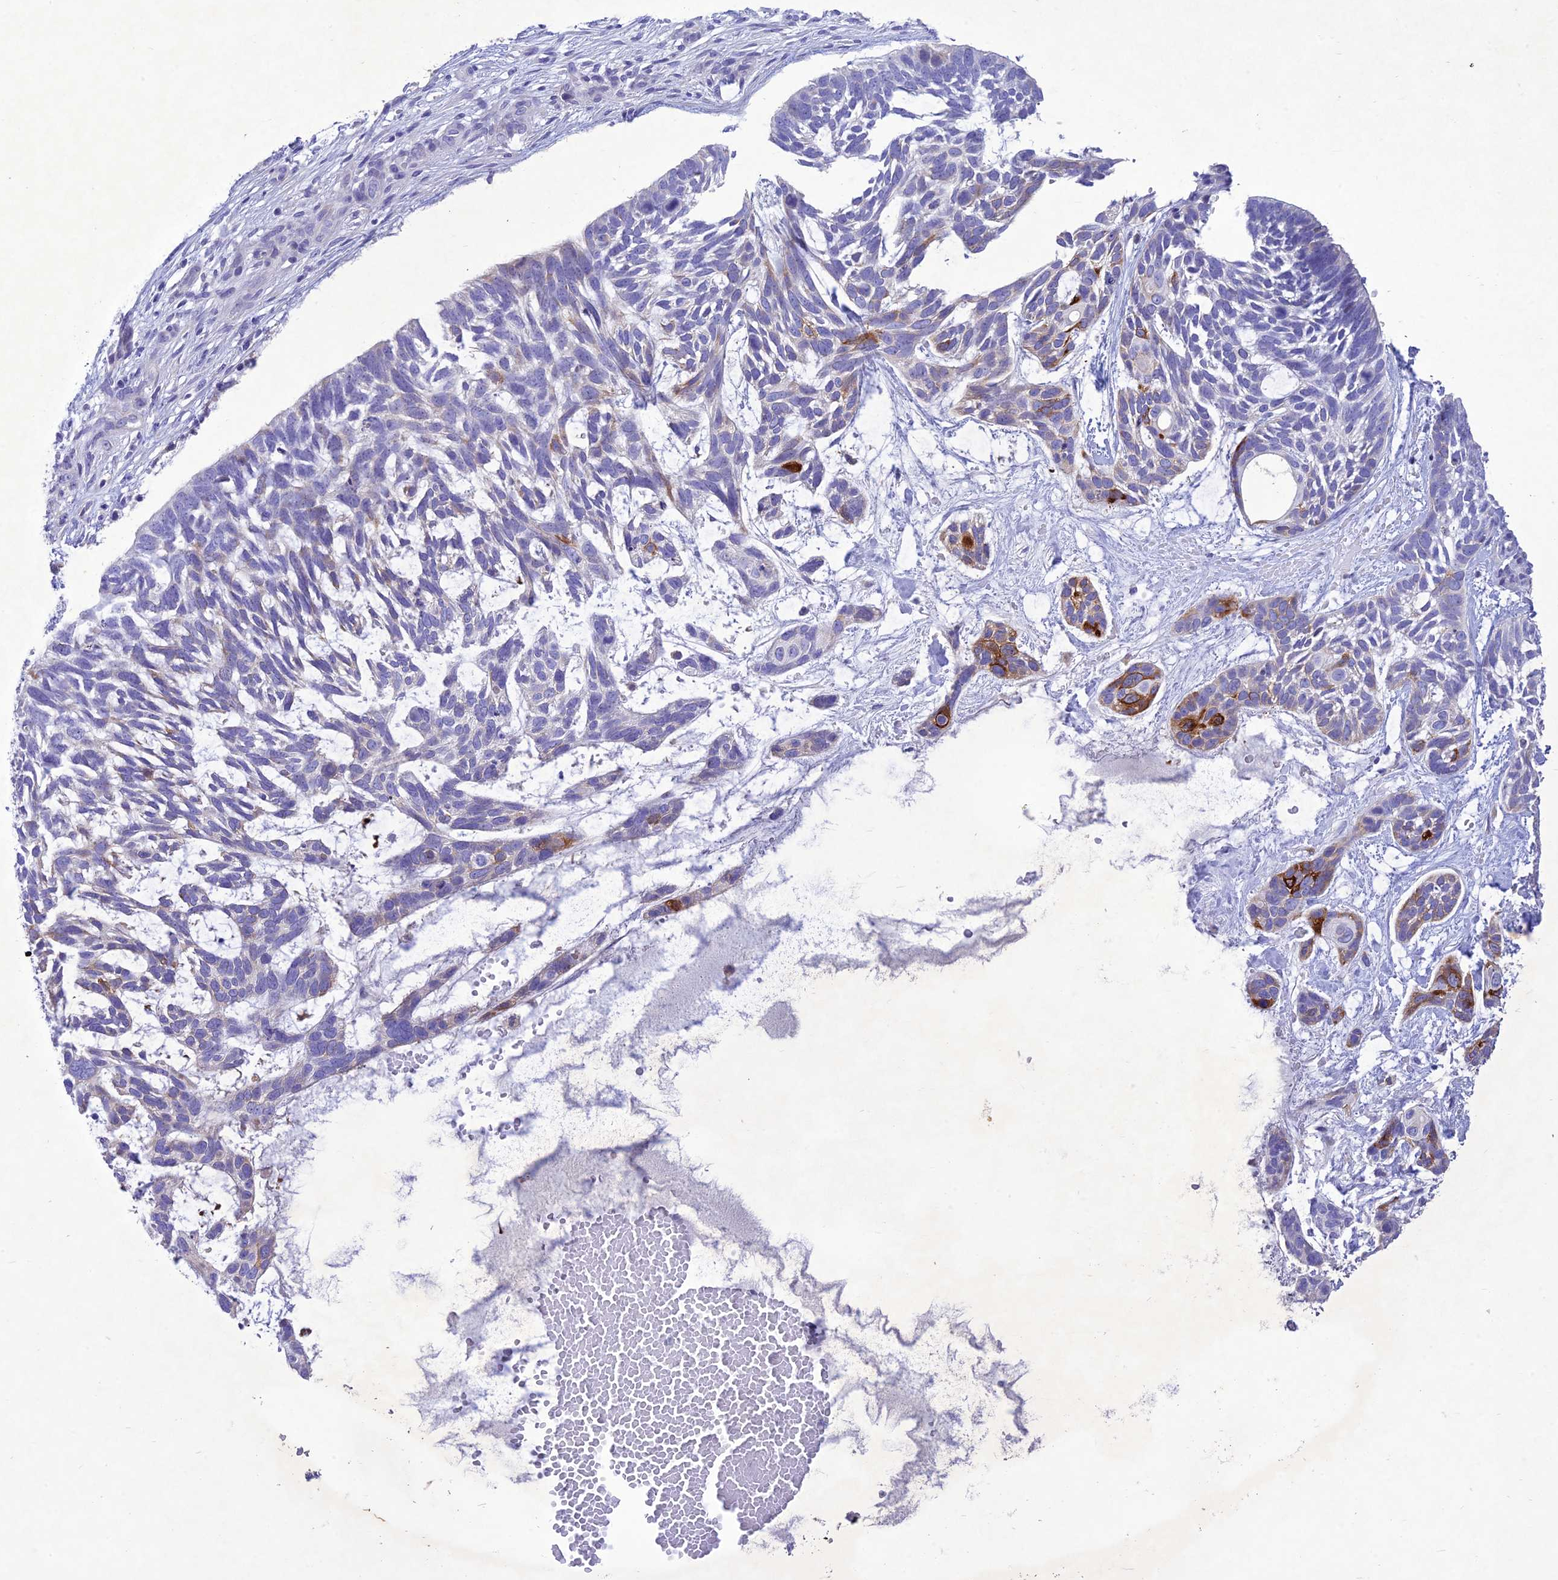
{"staining": {"intensity": "moderate", "quantity": "<25%", "location": "cytoplasmic/membranous"}, "tissue": "skin cancer", "cell_type": "Tumor cells", "image_type": "cancer", "snomed": [{"axis": "morphology", "description": "Basal cell carcinoma"}, {"axis": "topography", "description": "Skin"}], "caption": "Immunohistochemistry (DAB) staining of basal cell carcinoma (skin) demonstrates moderate cytoplasmic/membranous protein positivity in about <25% of tumor cells.", "gene": "SLC13A5", "patient": {"sex": "male", "age": 88}}